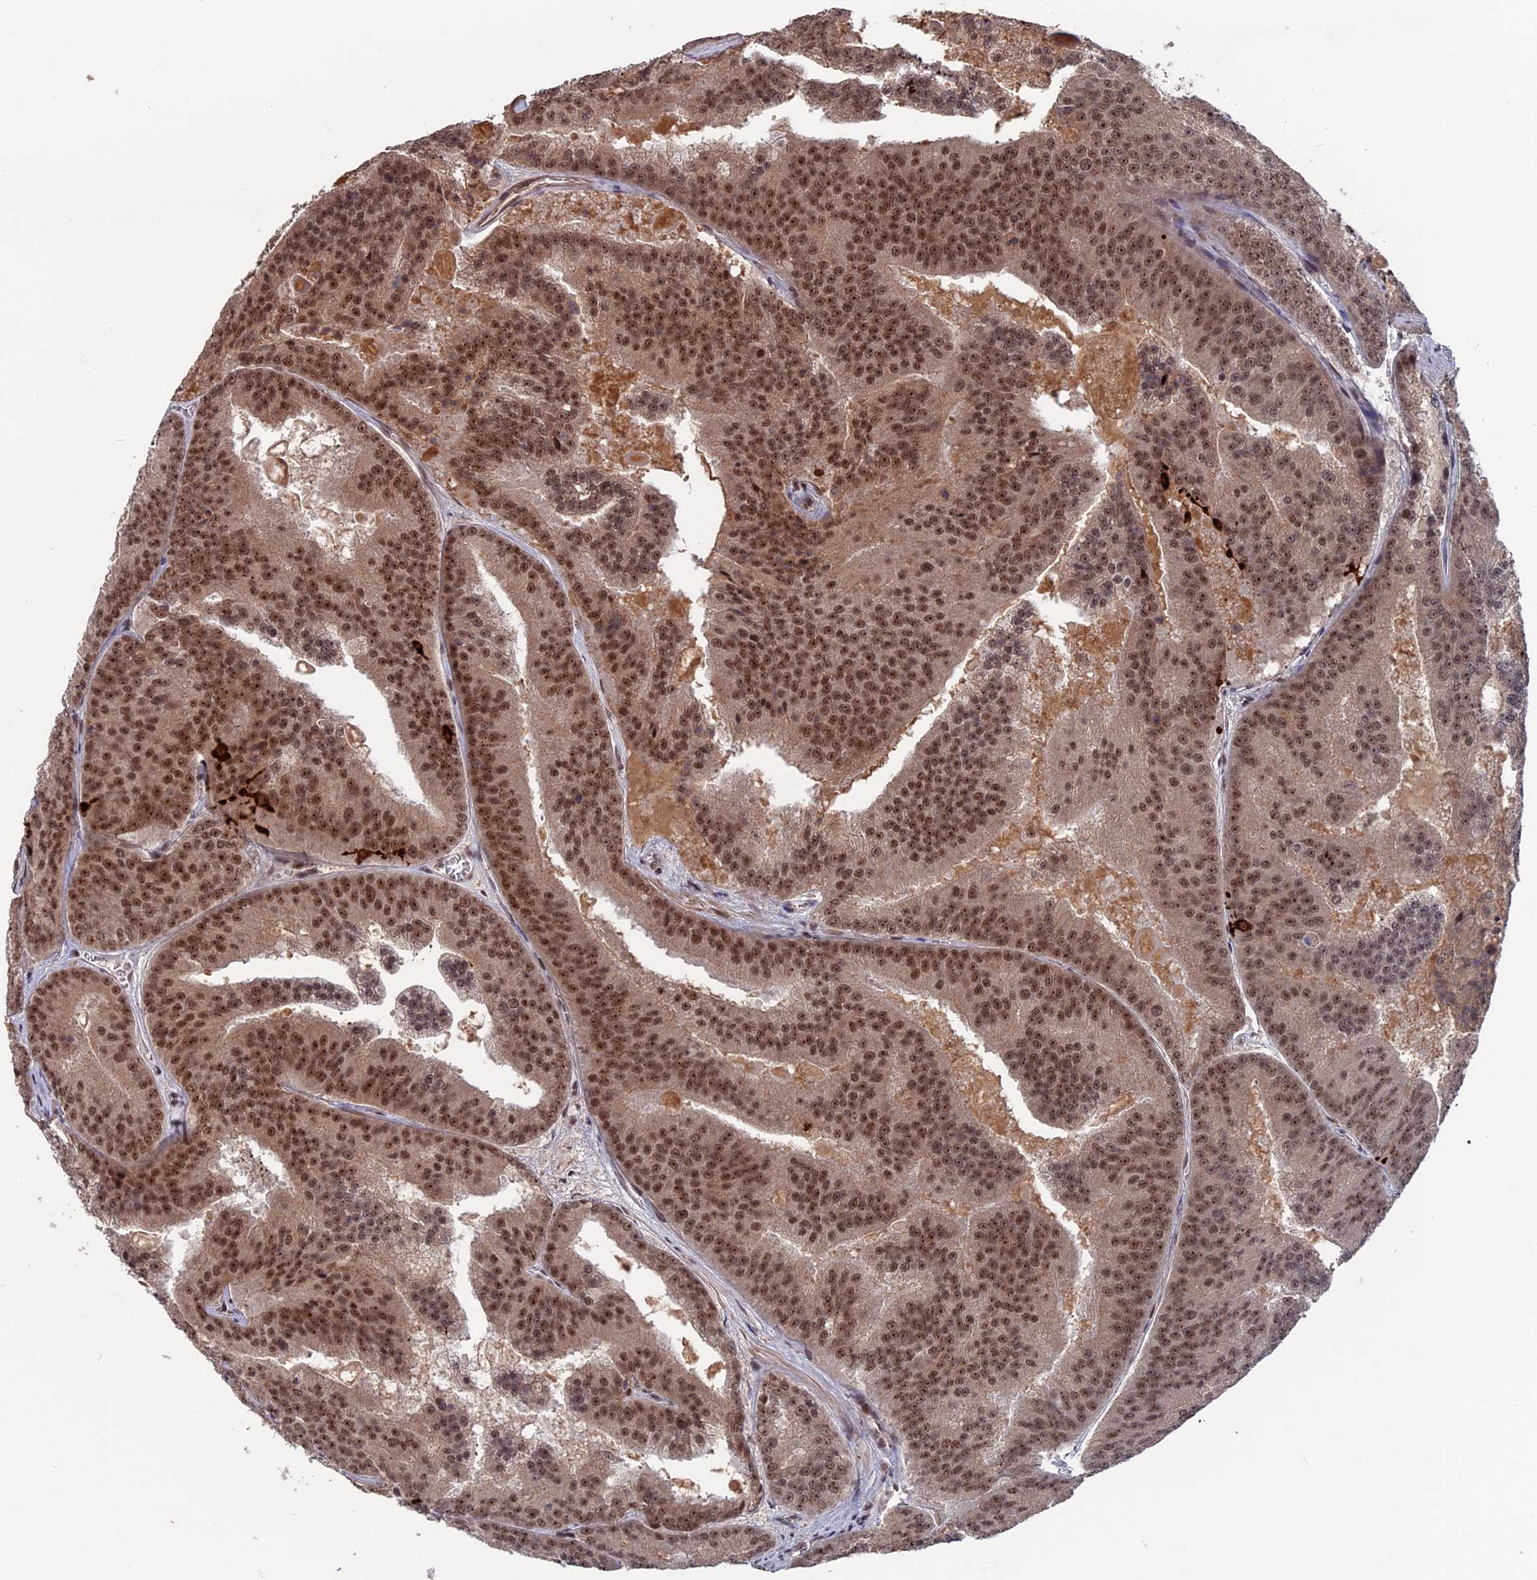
{"staining": {"intensity": "moderate", "quantity": ">75%", "location": "nuclear"}, "tissue": "prostate cancer", "cell_type": "Tumor cells", "image_type": "cancer", "snomed": [{"axis": "morphology", "description": "Adenocarcinoma, High grade"}, {"axis": "topography", "description": "Prostate"}], "caption": "Immunohistochemistry (IHC) of prostate cancer reveals medium levels of moderate nuclear expression in about >75% of tumor cells.", "gene": "CACTIN", "patient": {"sex": "male", "age": 61}}